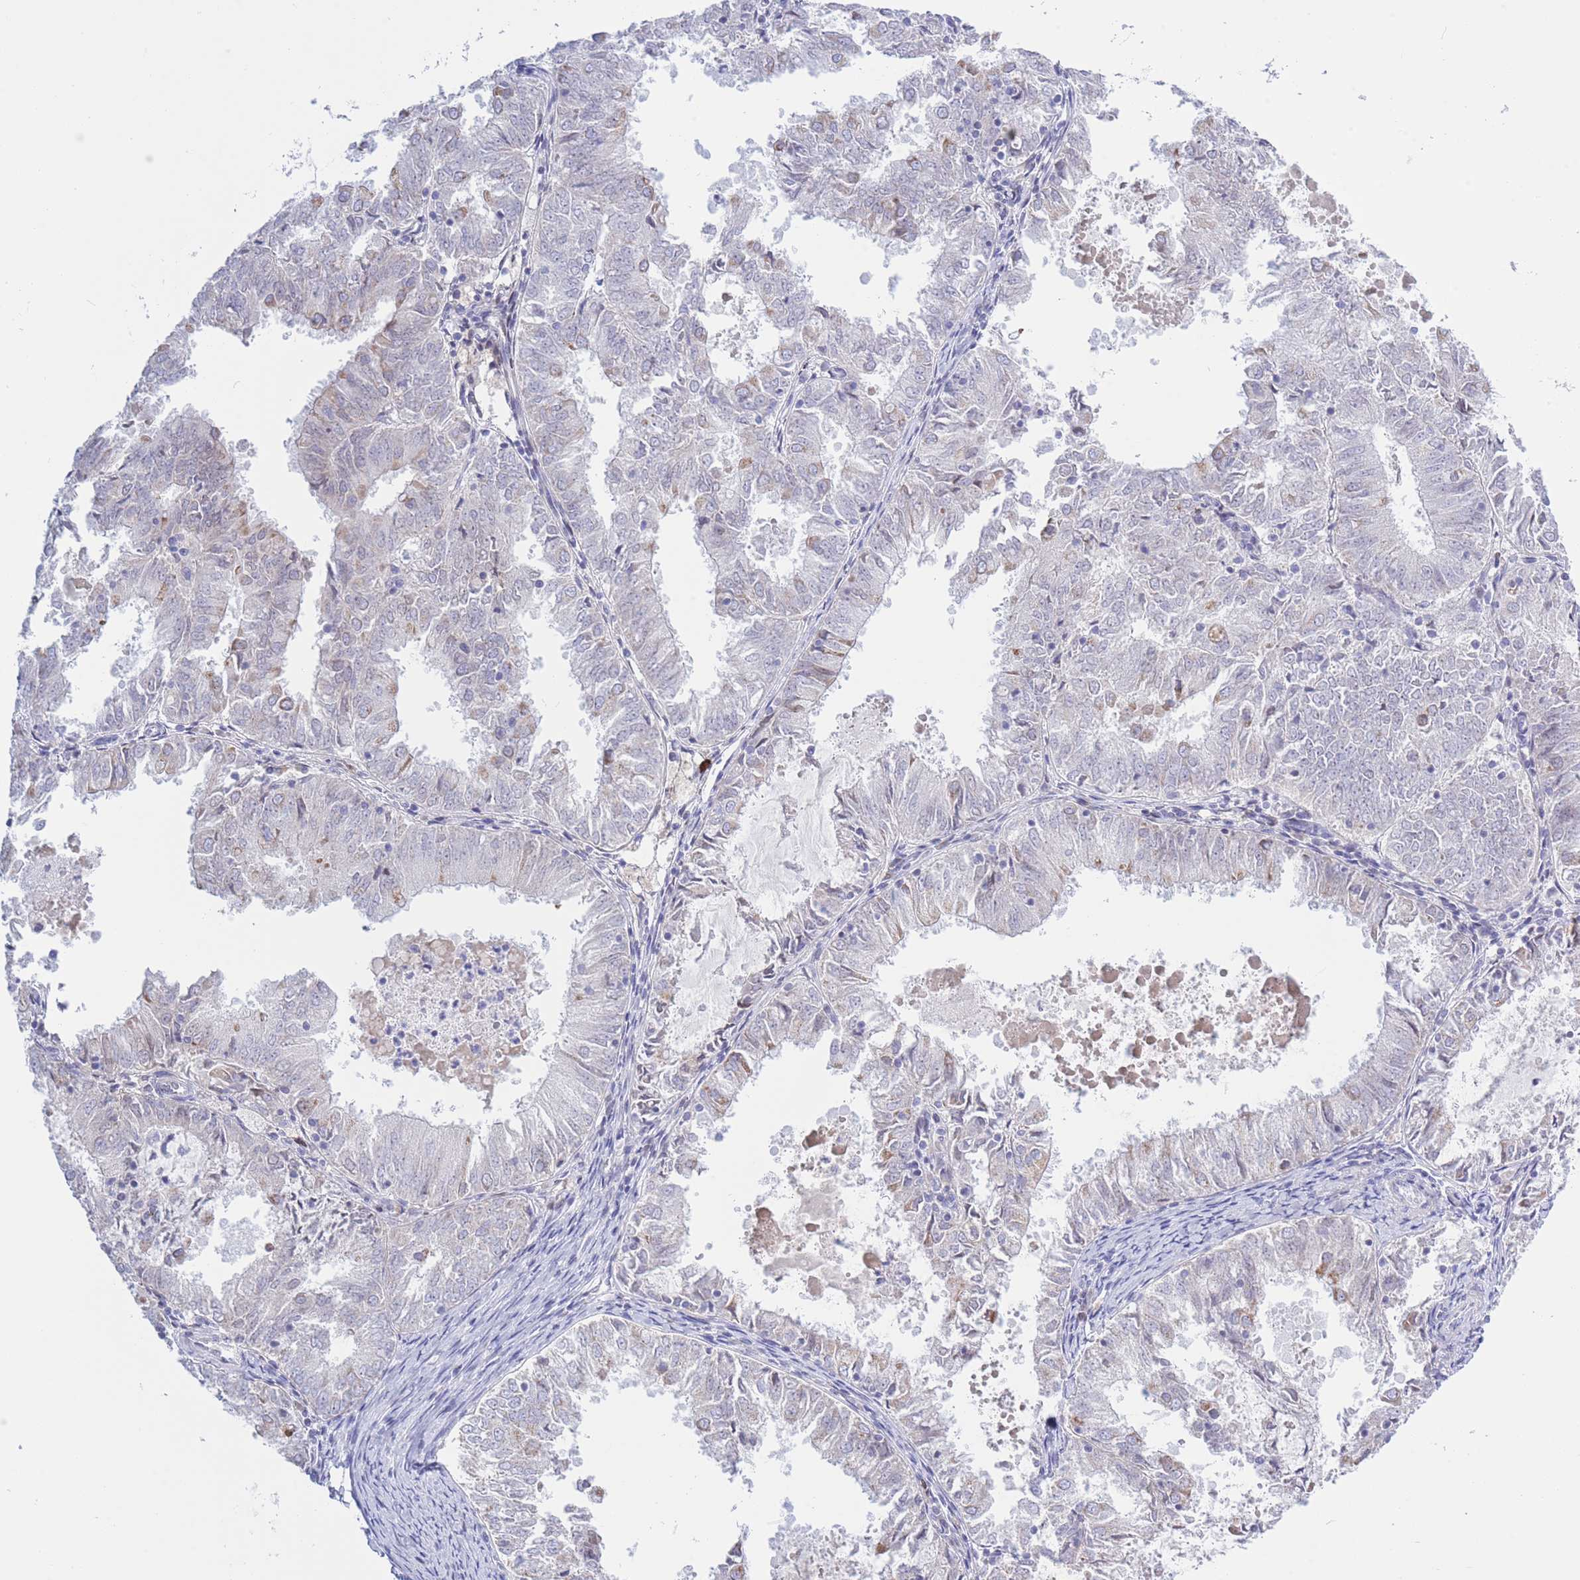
{"staining": {"intensity": "negative", "quantity": "none", "location": "none"}, "tissue": "endometrial cancer", "cell_type": "Tumor cells", "image_type": "cancer", "snomed": [{"axis": "morphology", "description": "Adenocarcinoma, NOS"}, {"axis": "topography", "description": "Endometrium"}], "caption": "Immunohistochemistry image of endometrial adenocarcinoma stained for a protein (brown), which reveals no staining in tumor cells.", "gene": "NANP", "patient": {"sex": "female", "age": 57}}